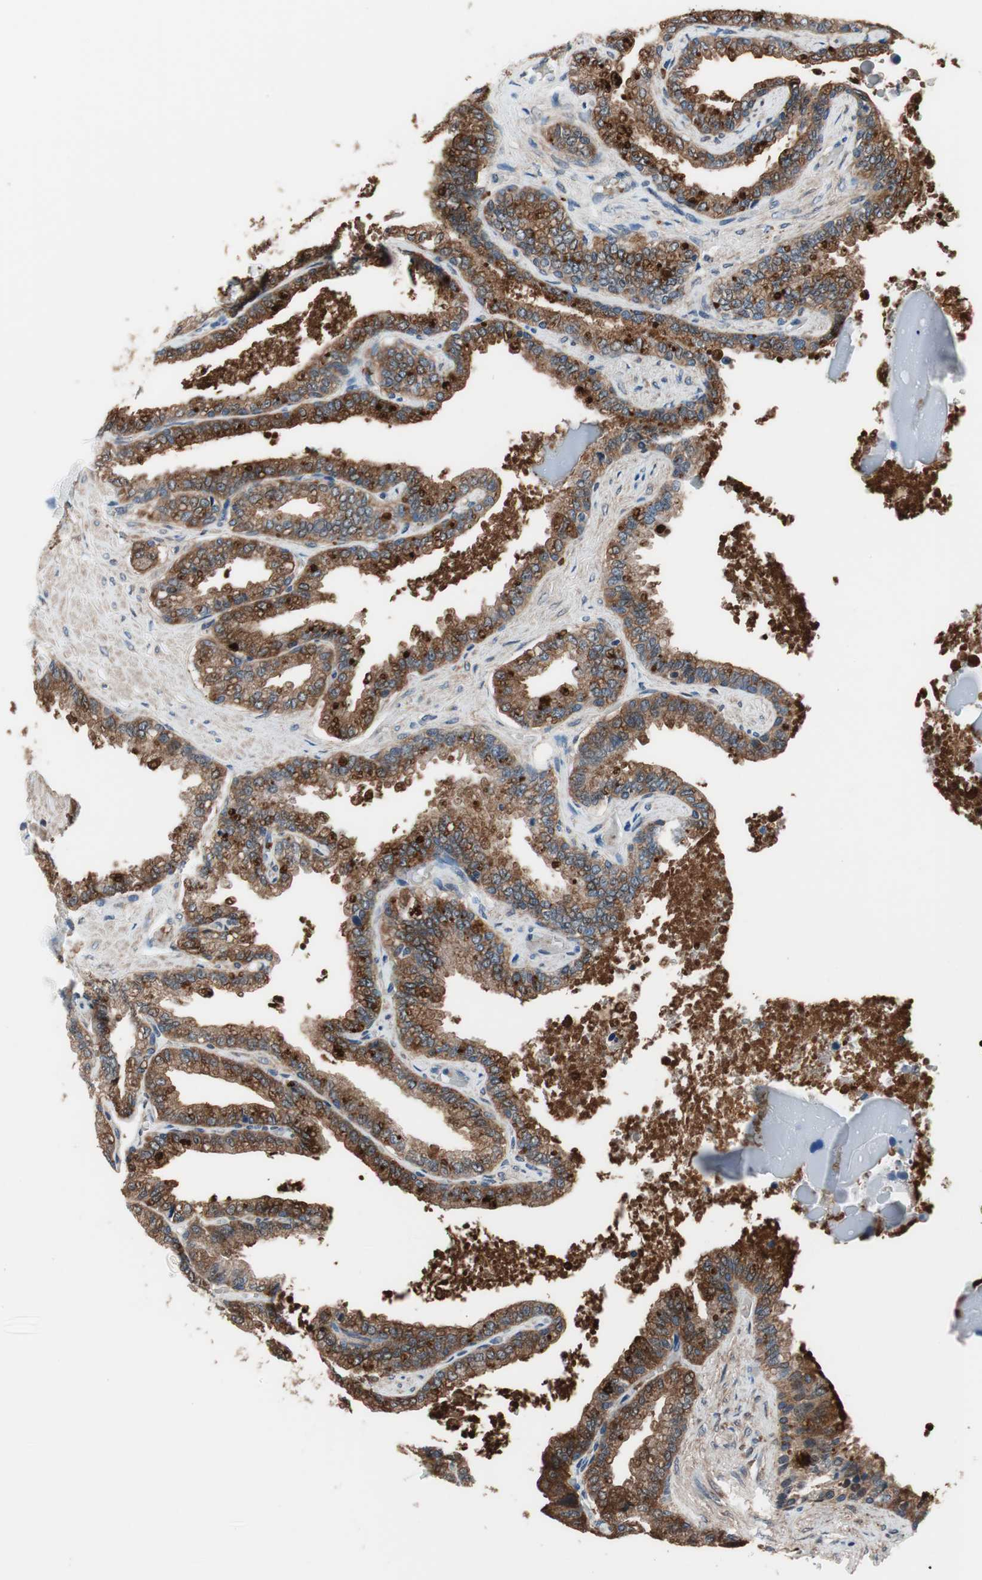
{"staining": {"intensity": "moderate", "quantity": ">75%", "location": "cytoplasmic/membranous"}, "tissue": "seminal vesicle", "cell_type": "Glandular cells", "image_type": "normal", "snomed": [{"axis": "morphology", "description": "Normal tissue, NOS"}, {"axis": "topography", "description": "Seminal veicle"}], "caption": "A high-resolution micrograph shows IHC staining of benign seminal vesicle, which exhibits moderate cytoplasmic/membranous positivity in about >75% of glandular cells.", "gene": "PRDX2", "patient": {"sex": "male", "age": 46}}